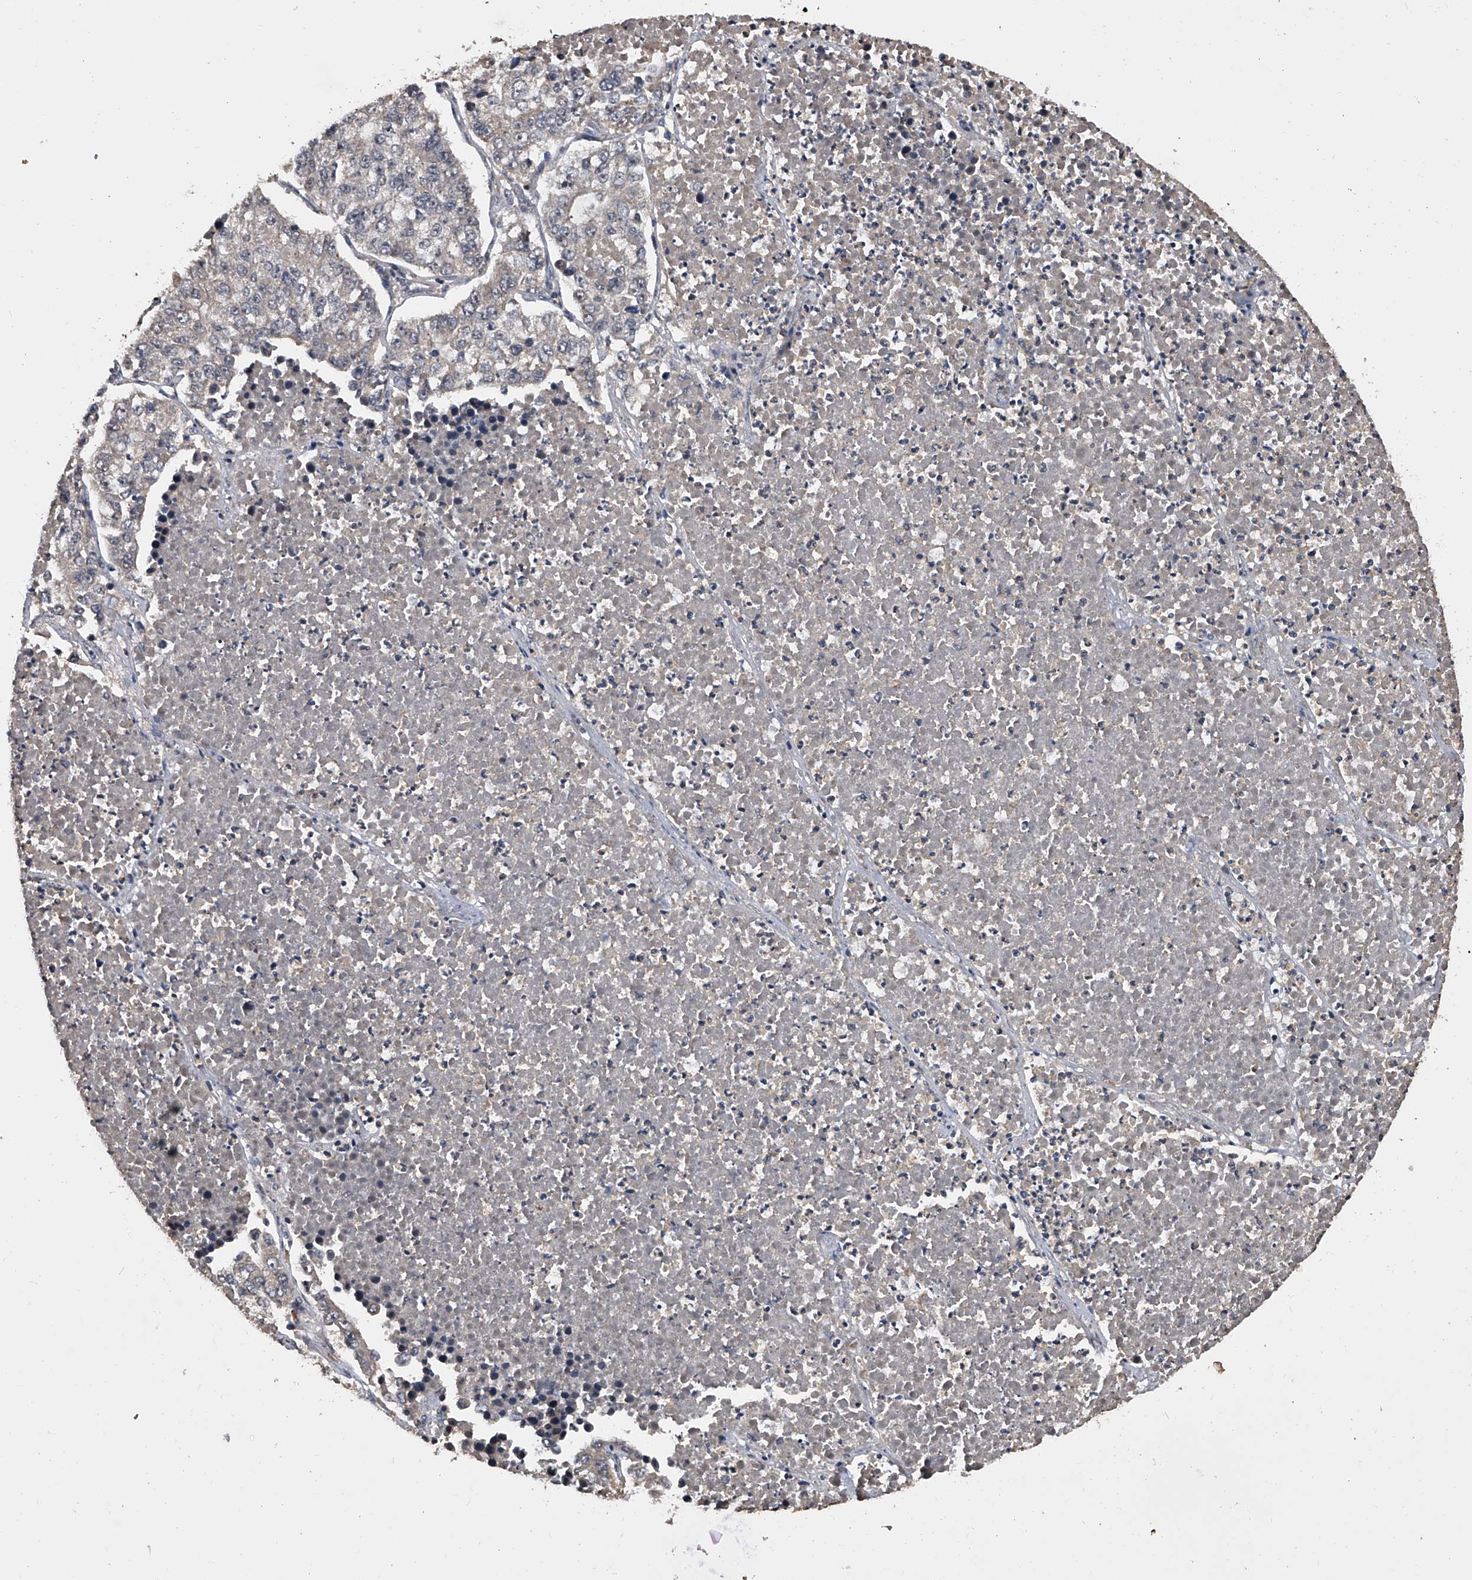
{"staining": {"intensity": "negative", "quantity": "none", "location": "none"}, "tissue": "lung cancer", "cell_type": "Tumor cells", "image_type": "cancer", "snomed": [{"axis": "morphology", "description": "Adenocarcinoma, NOS"}, {"axis": "topography", "description": "Lung"}], "caption": "The micrograph exhibits no significant staining in tumor cells of lung cancer.", "gene": "EFCAB7", "patient": {"sex": "male", "age": 49}}